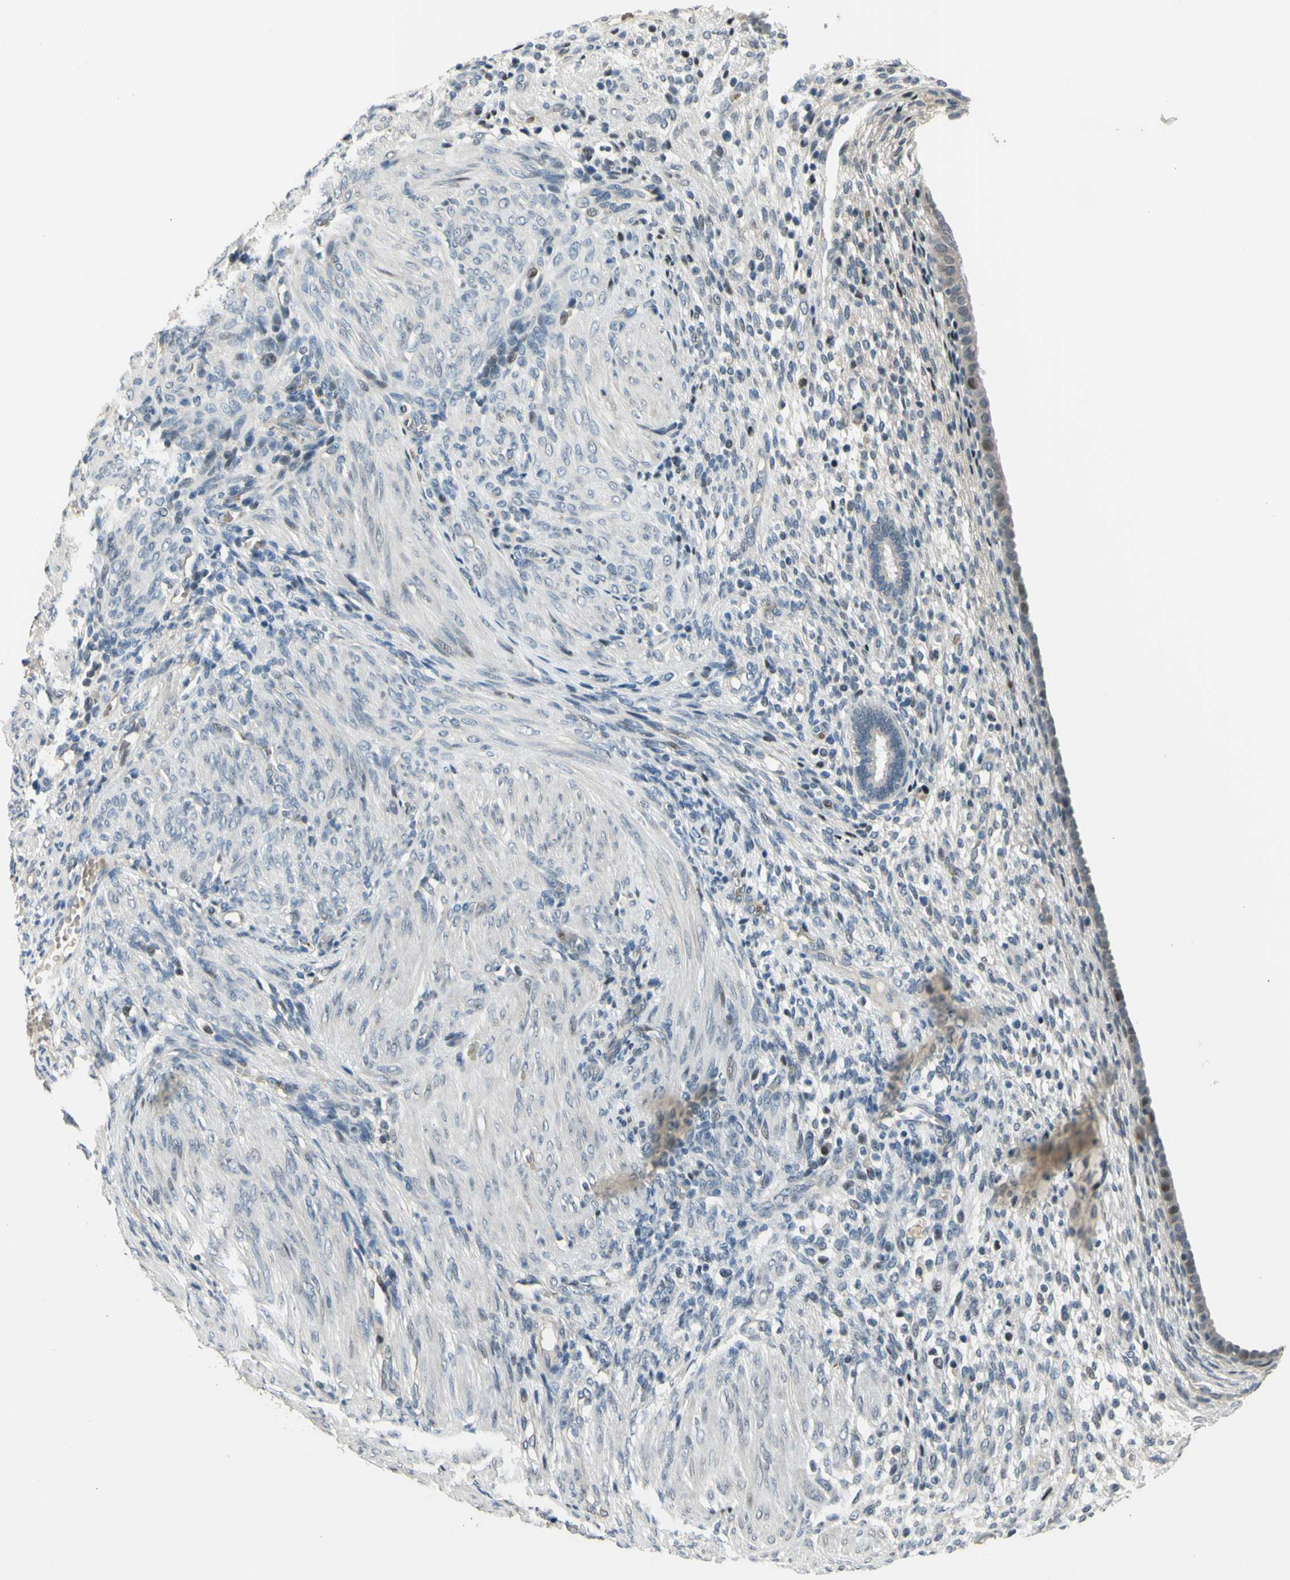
{"staining": {"intensity": "negative", "quantity": "none", "location": "none"}, "tissue": "endometrium", "cell_type": "Cells in endometrial stroma", "image_type": "normal", "snomed": [{"axis": "morphology", "description": "Normal tissue, NOS"}, {"axis": "topography", "description": "Endometrium"}], "caption": "Cells in endometrial stroma show no significant positivity in benign endometrium. (DAB immunohistochemistry (IHC) with hematoxylin counter stain).", "gene": "ZNF184", "patient": {"sex": "female", "age": 72}}